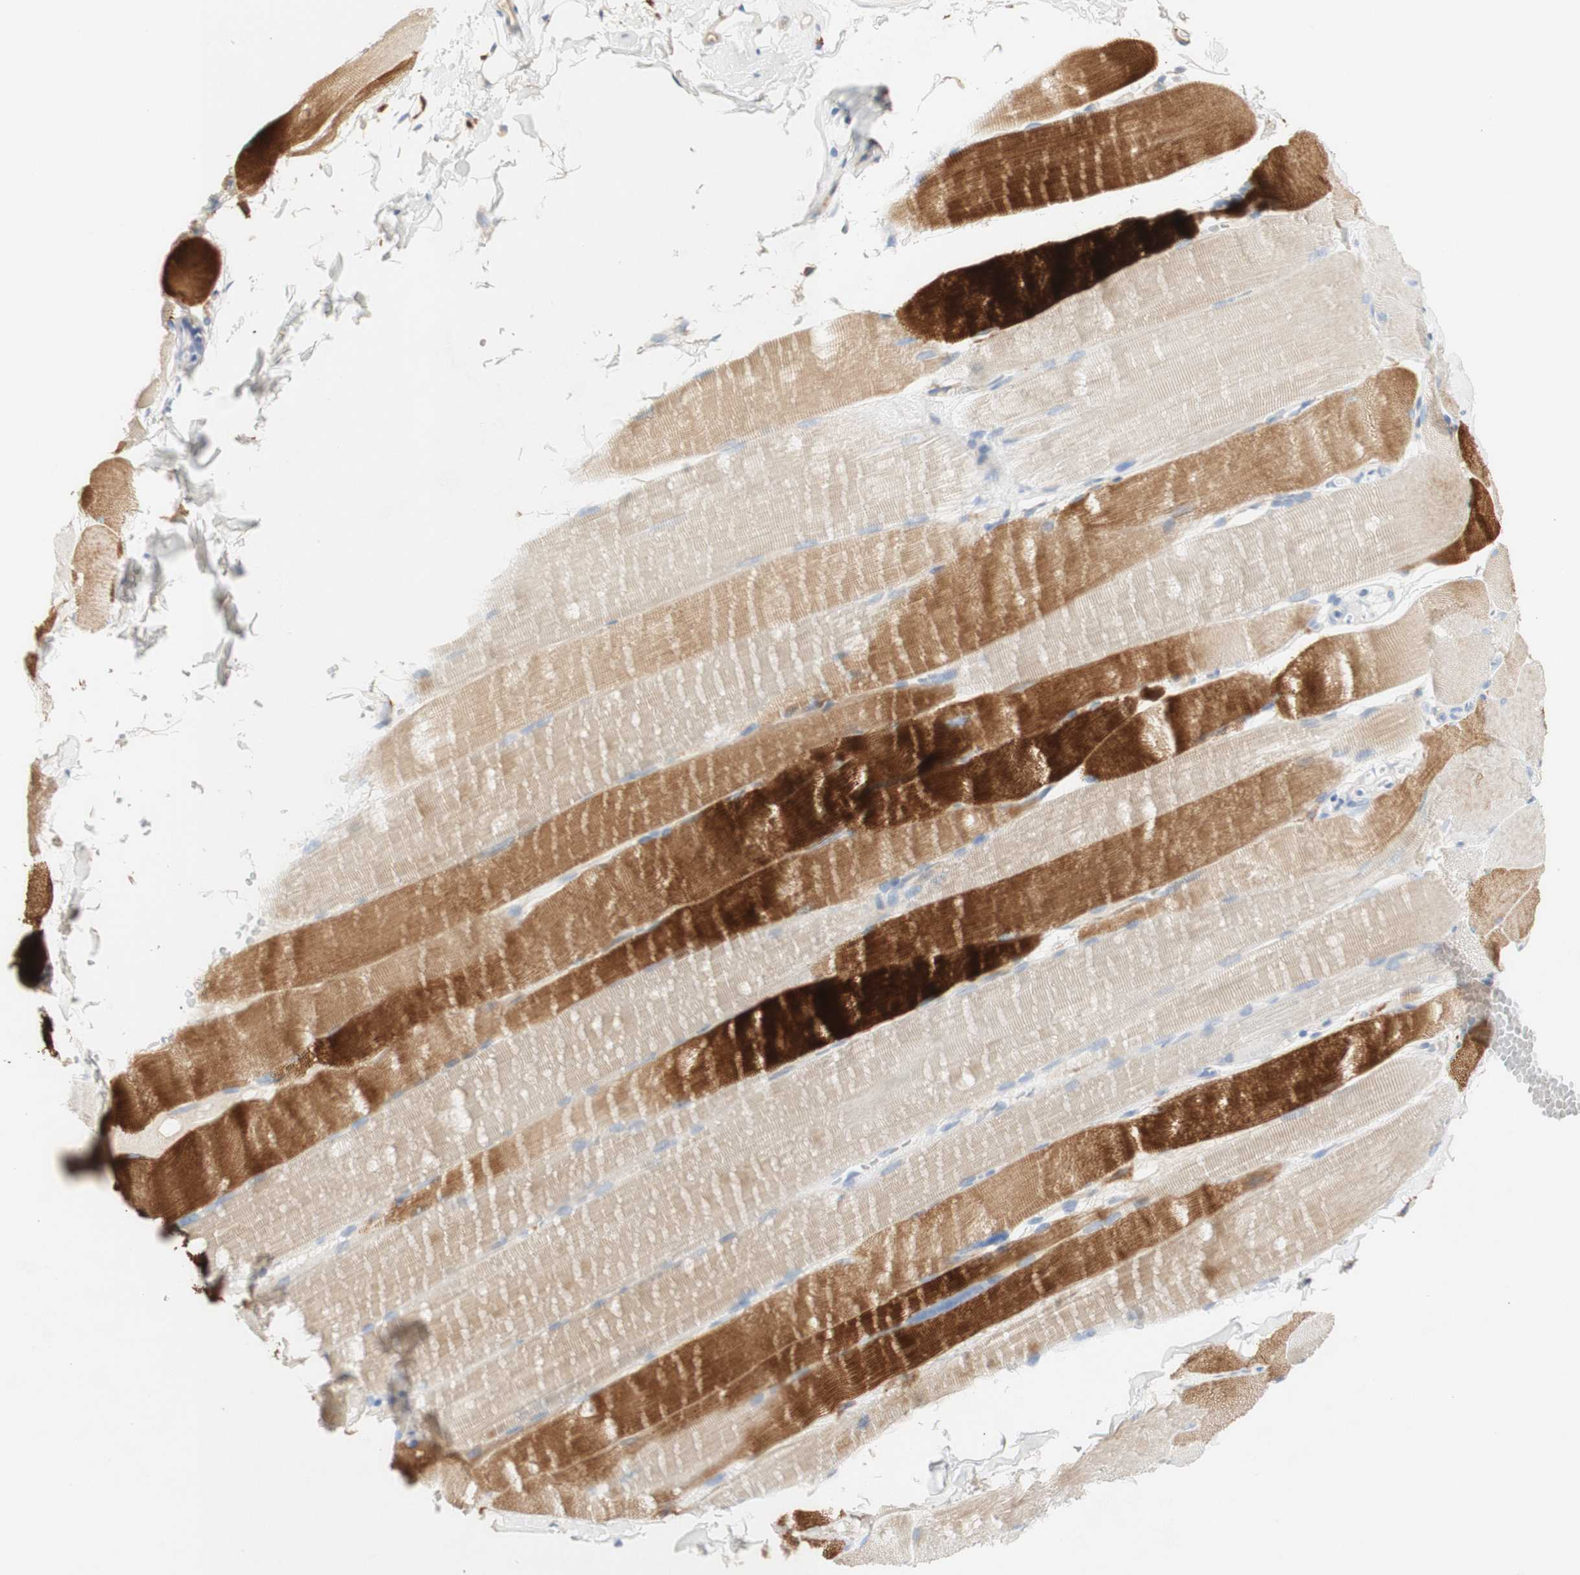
{"staining": {"intensity": "strong", "quantity": "25%-75%", "location": "cytoplasmic/membranous"}, "tissue": "skeletal muscle", "cell_type": "Myocytes", "image_type": "normal", "snomed": [{"axis": "morphology", "description": "Normal tissue, NOS"}, {"axis": "topography", "description": "Skin"}, {"axis": "topography", "description": "Skeletal muscle"}], "caption": "Immunohistochemistry image of benign skeletal muscle: human skeletal muscle stained using immunohistochemistry exhibits high levels of strong protein expression localized specifically in the cytoplasmic/membranous of myocytes, appearing as a cytoplasmic/membranous brown color.", "gene": "FCGRT", "patient": {"sex": "male", "age": 83}}